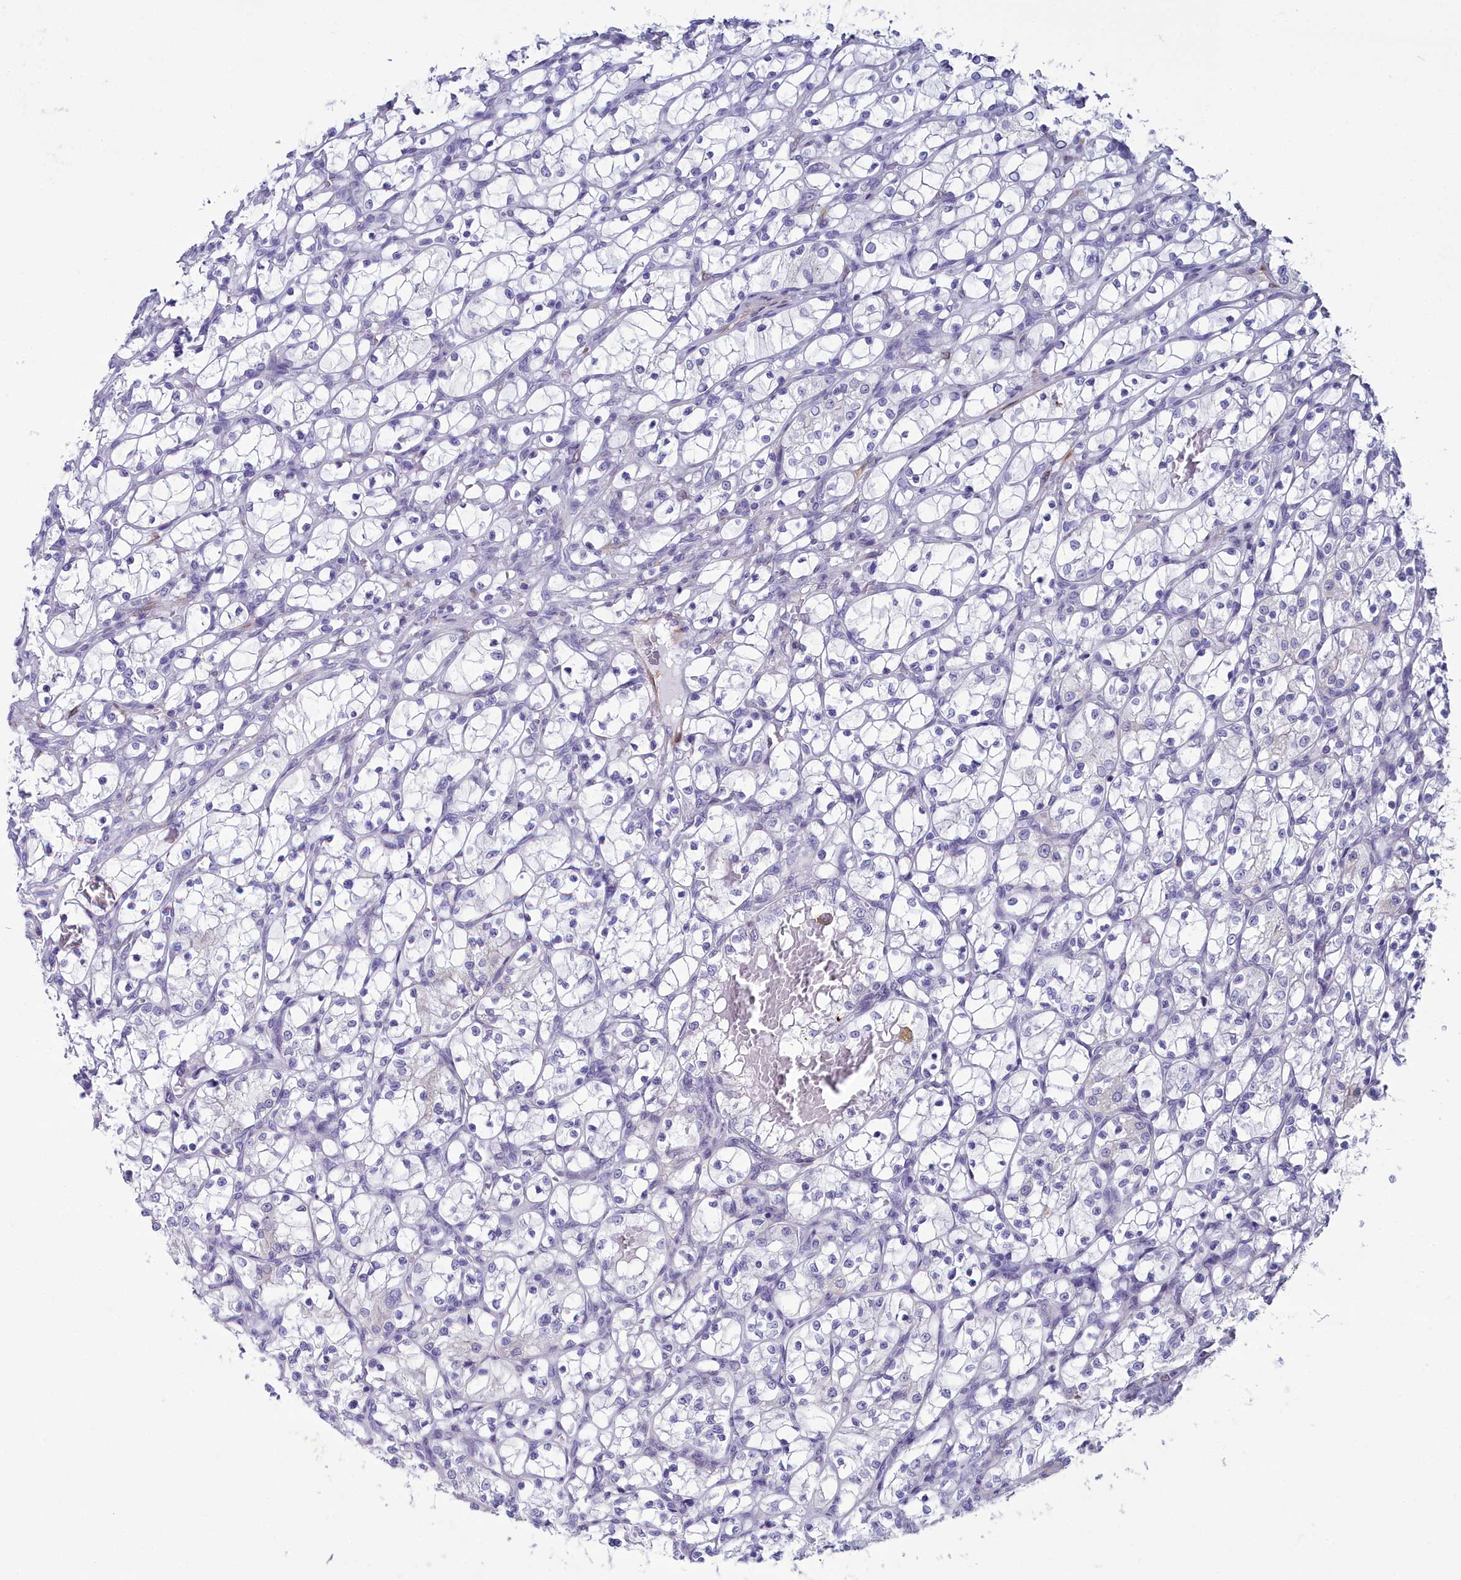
{"staining": {"intensity": "negative", "quantity": "none", "location": "none"}, "tissue": "renal cancer", "cell_type": "Tumor cells", "image_type": "cancer", "snomed": [{"axis": "morphology", "description": "Adenocarcinoma, NOS"}, {"axis": "topography", "description": "Kidney"}], "caption": "This is an immunohistochemistry (IHC) image of human adenocarcinoma (renal). There is no staining in tumor cells.", "gene": "PPP1R14A", "patient": {"sex": "female", "age": 69}}